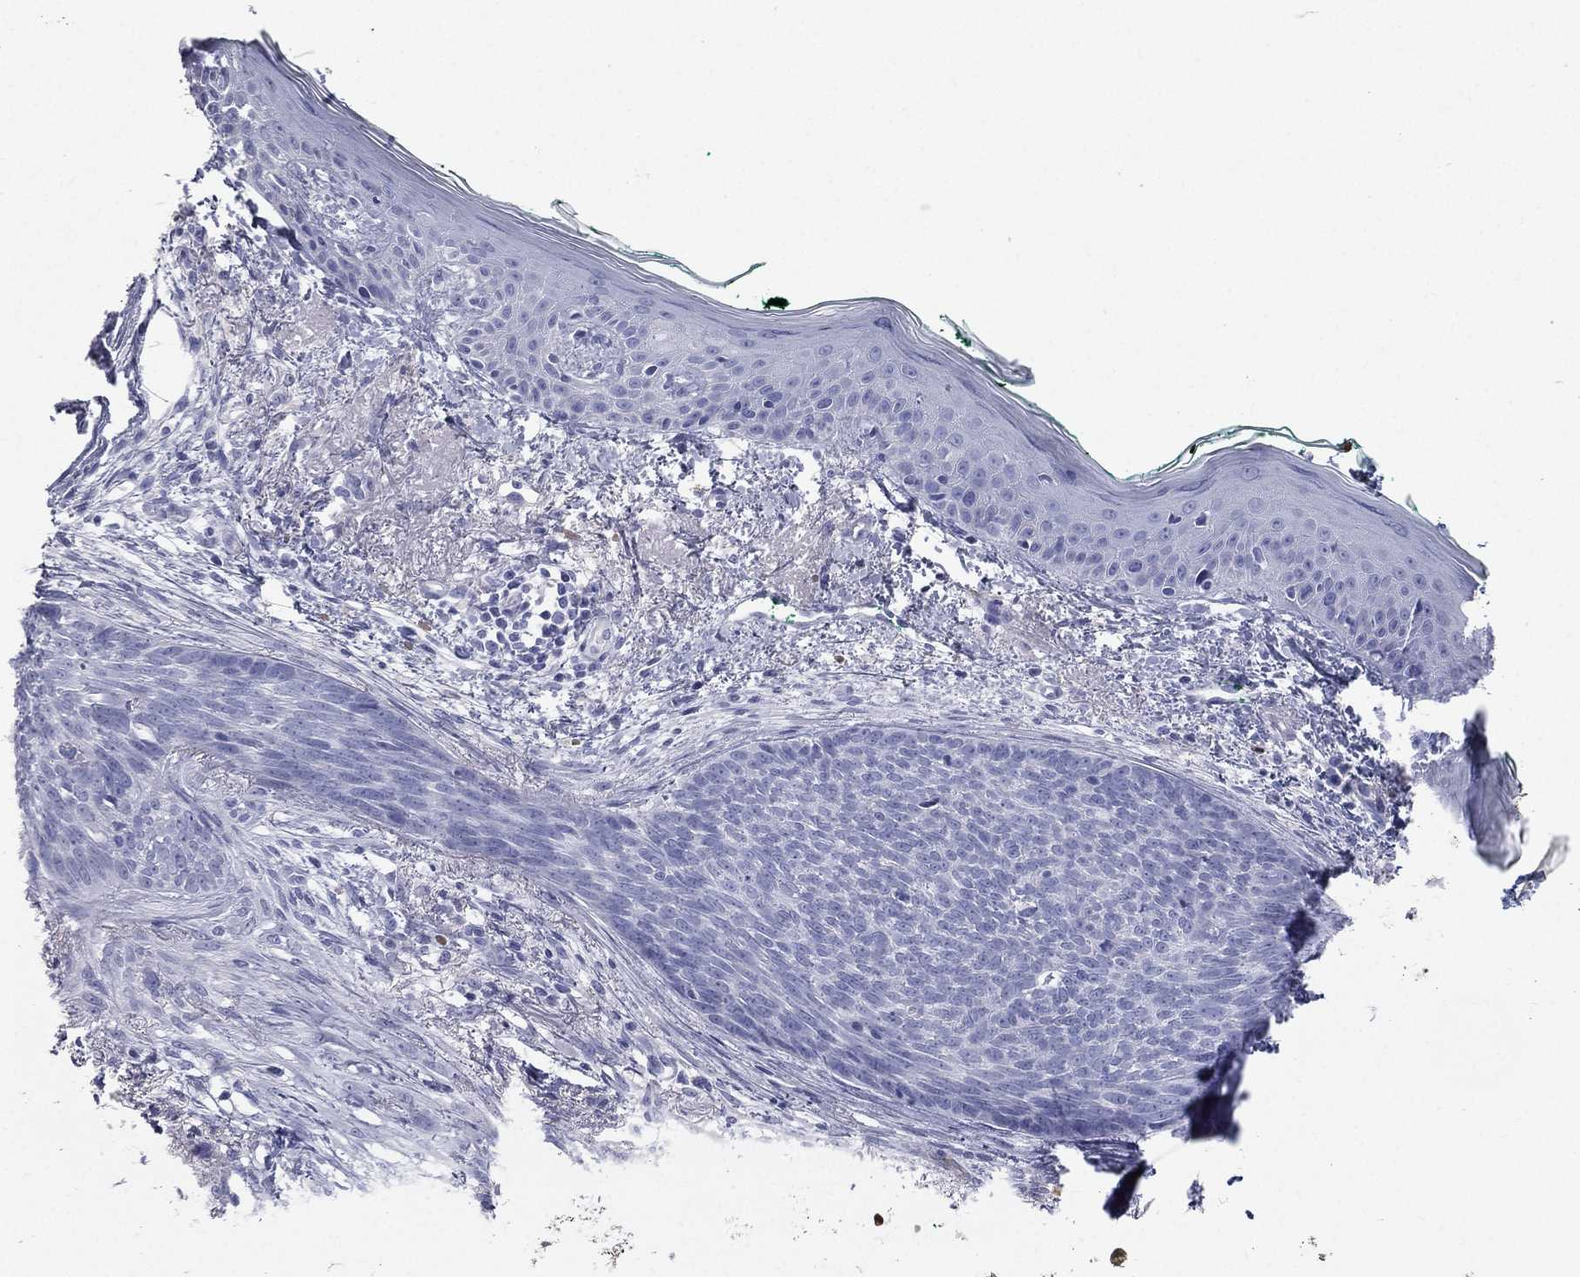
{"staining": {"intensity": "negative", "quantity": "none", "location": "none"}, "tissue": "skin cancer", "cell_type": "Tumor cells", "image_type": "cancer", "snomed": [{"axis": "morphology", "description": "Normal tissue, NOS"}, {"axis": "morphology", "description": "Basal cell carcinoma"}, {"axis": "topography", "description": "Skin"}], "caption": "Skin cancer (basal cell carcinoma) stained for a protein using immunohistochemistry (IHC) demonstrates no expression tumor cells.", "gene": "HP", "patient": {"sex": "male", "age": 84}}